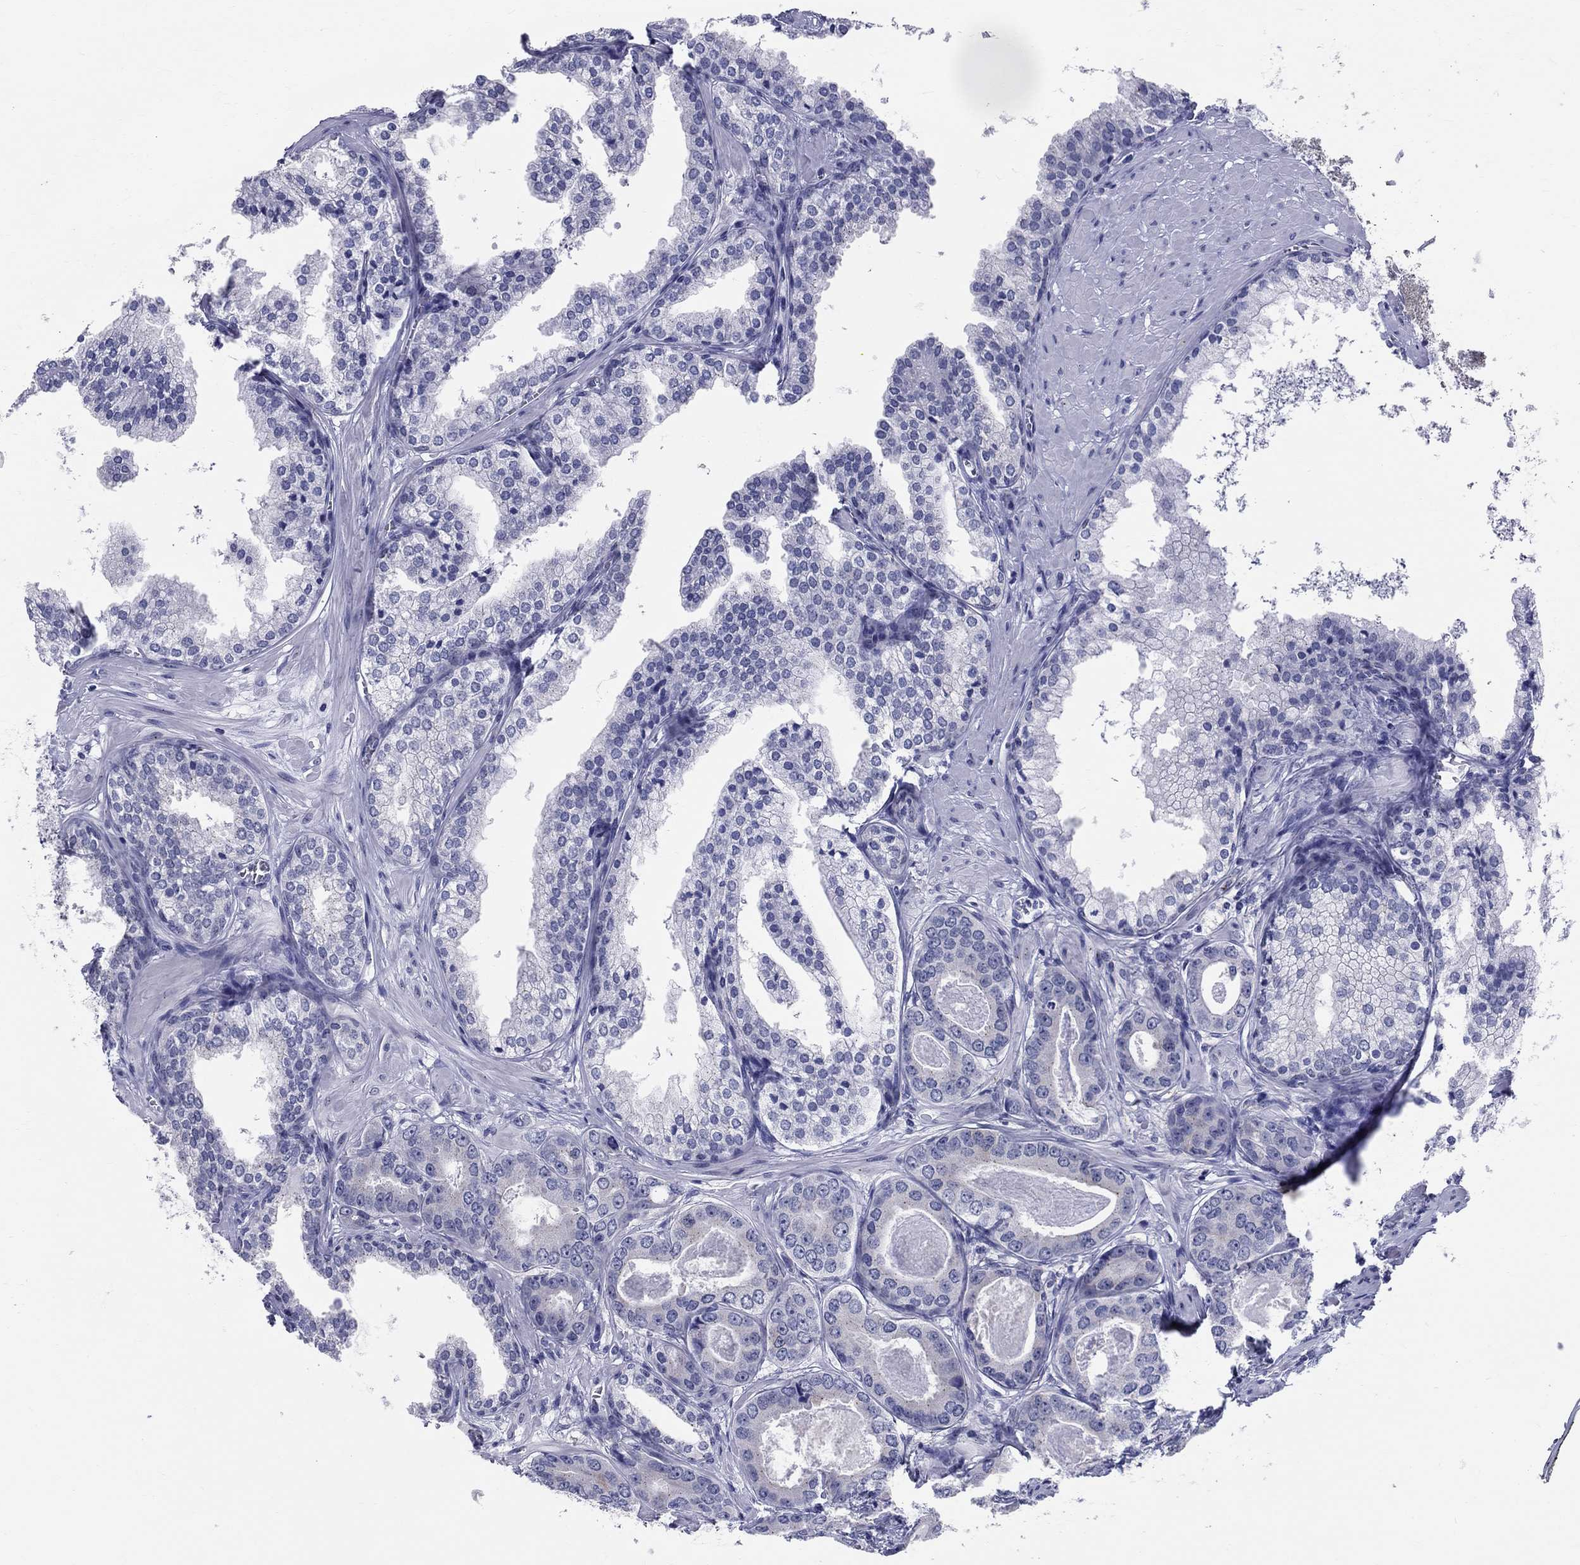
{"staining": {"intensity": "negative", "quantity": "none", "location": "none"}, "tissue": "prostate cancer", "cell_type": "Tumor cells", "image_type": "cancer", "snomed": [{"axis": "morphology", "description": "Adenocarcinoma, NOS"}, {"axis": "topography", "description": "Prostate"}], "caption": "Protein analysis of prostate cancer reveals no significant staining in tumor cells.", "gene": "CEP43", "patient": {"sex": "male", "age": 61}}